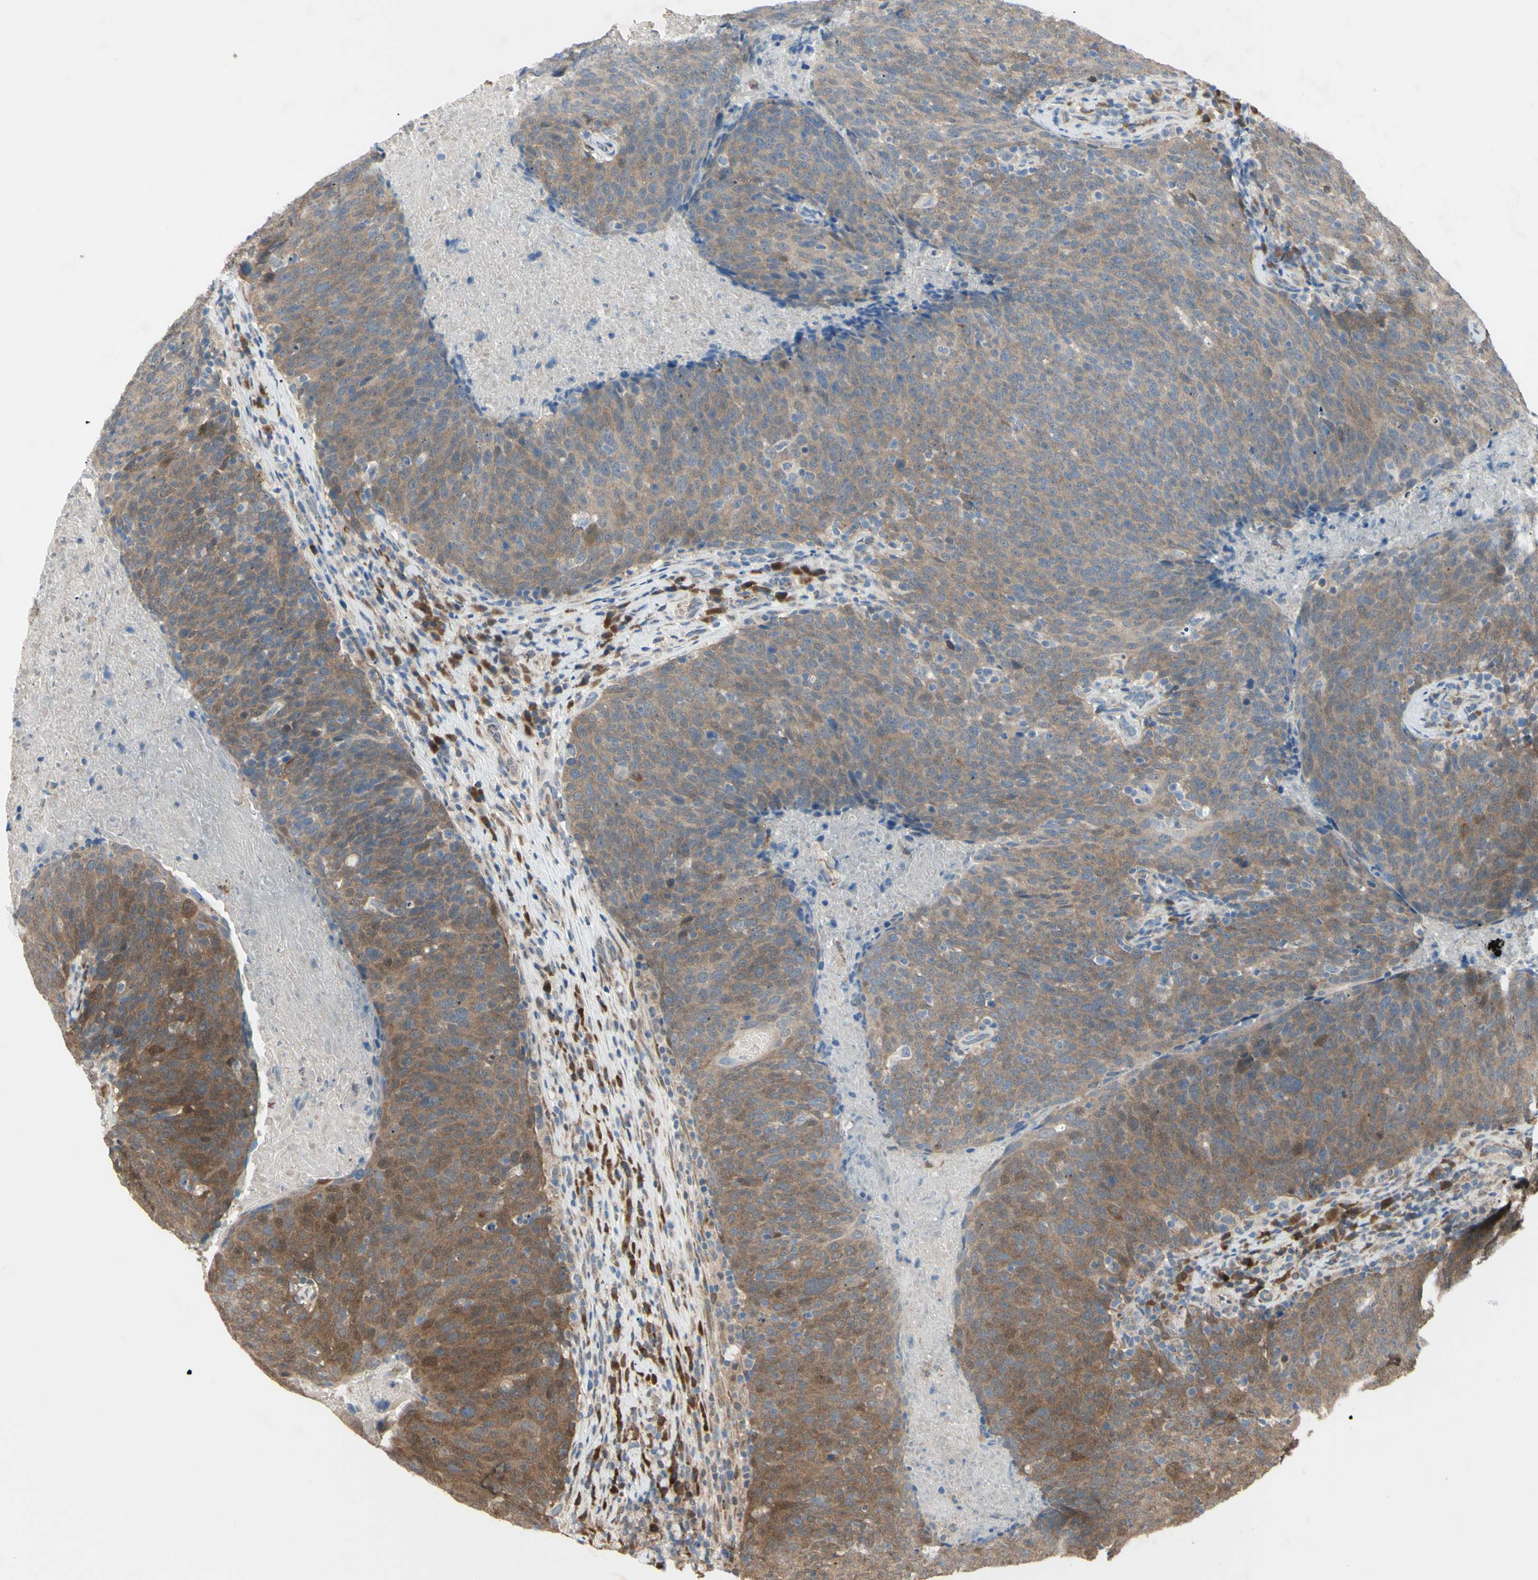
{"staining": {"intensity": "moderate", "quantity": ">75%", "location": "cytoplasmic/membranous"}, "tissue": "head and neck cancer", "cell_type": "Tumor cells", "image_type": "cancer", "snomed": [{"axis": "morphology", "description": "Squamous cell carcinoma, NOS"}, {"axis": "morphology", "description": "Squamous cell carcinoma, metastatic, NOS"}, {"axis": "topography", "description": "Lymph node"}, {"axis": "topography", "description": "Head-Neck"}], "caption": "Head and neck cancer stained with a brown dye shows moderate cytoplasmic/membranous positive positivity in approximately >75% of tumor cells.", "gene": "EIF5A", "patient": {"sex": "male", "age": 62}}